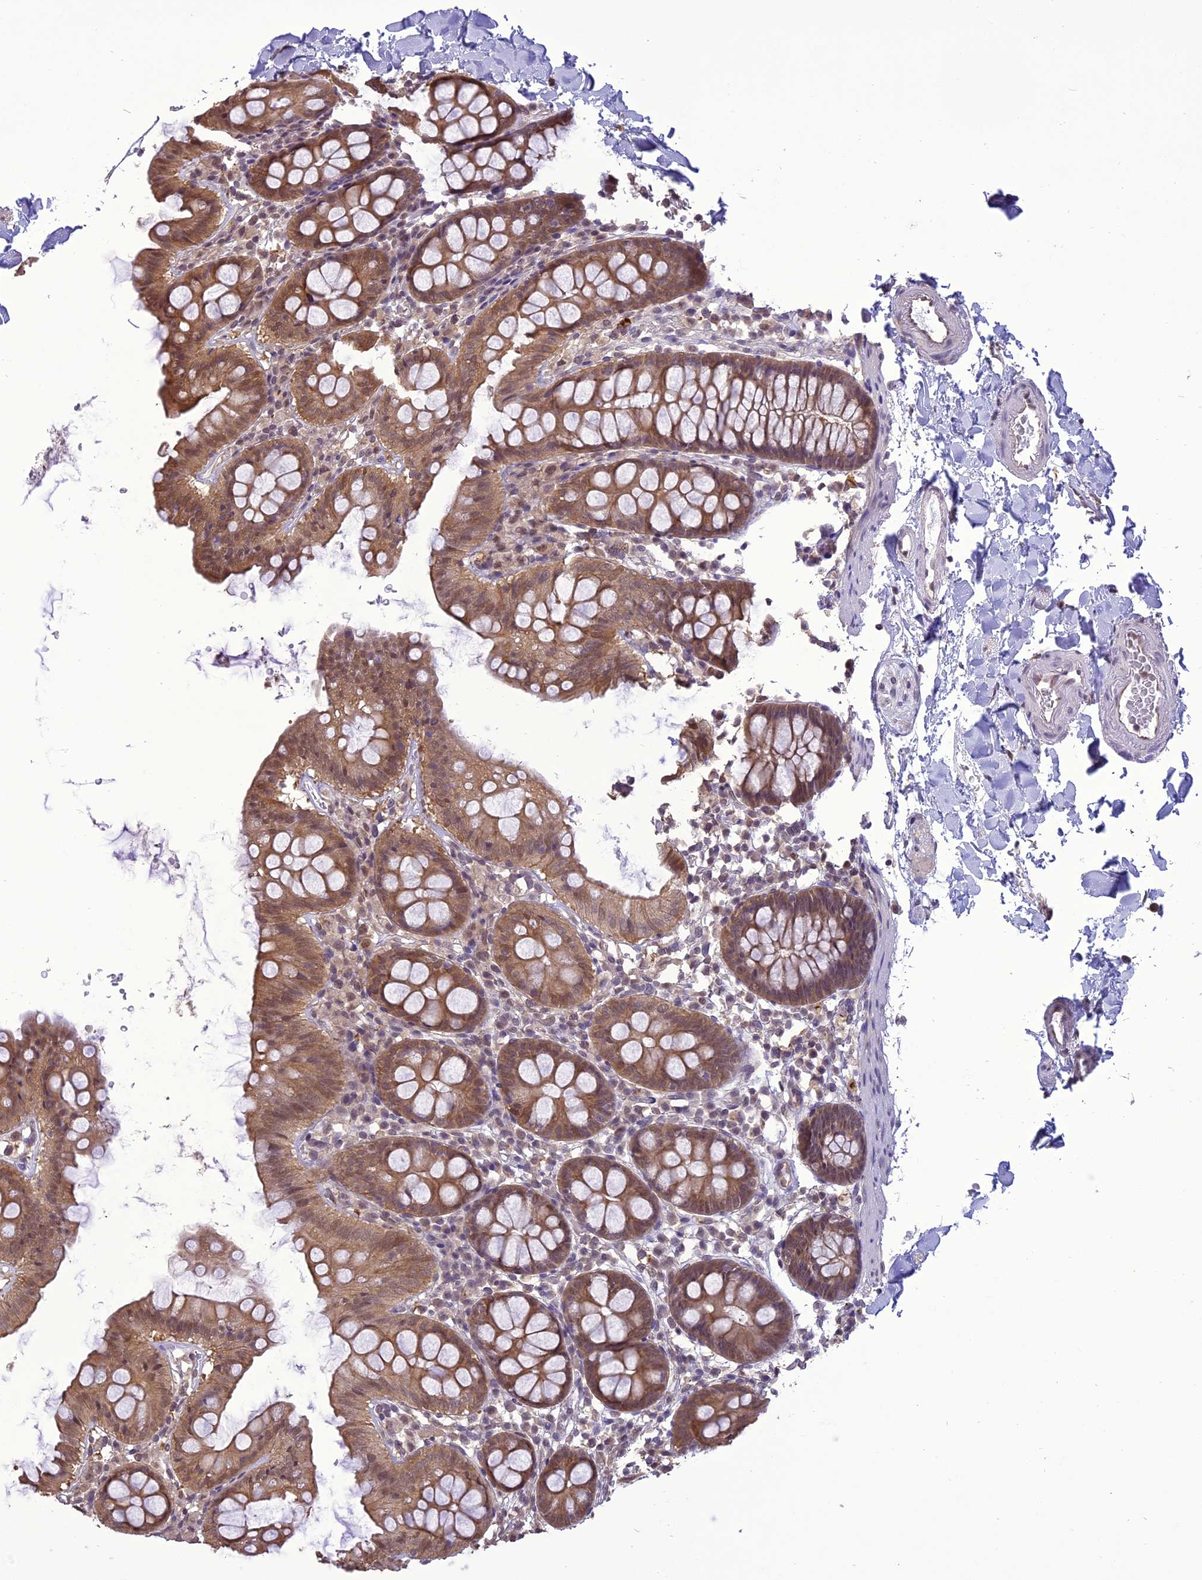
{"staining": {"intensity": "weak", "quantity": ">75%", "location": "cytoplasmic/membranous"}, "tissue": "colon", "cell_type": "Endothelial cells", "image_type": "normal", "snomed": [{"axis": "morphology", "description": "Normal tissue, NOS"}, {"axis": "topography", "description": "Colon"}], "caption": "Protein staining of benign colon exhibits weak cytoplasmic/membranous staining in approximately >75% of endothelial cells.", "gene": "TIGD7", "patient": {"sex": "male", "age": 75}}